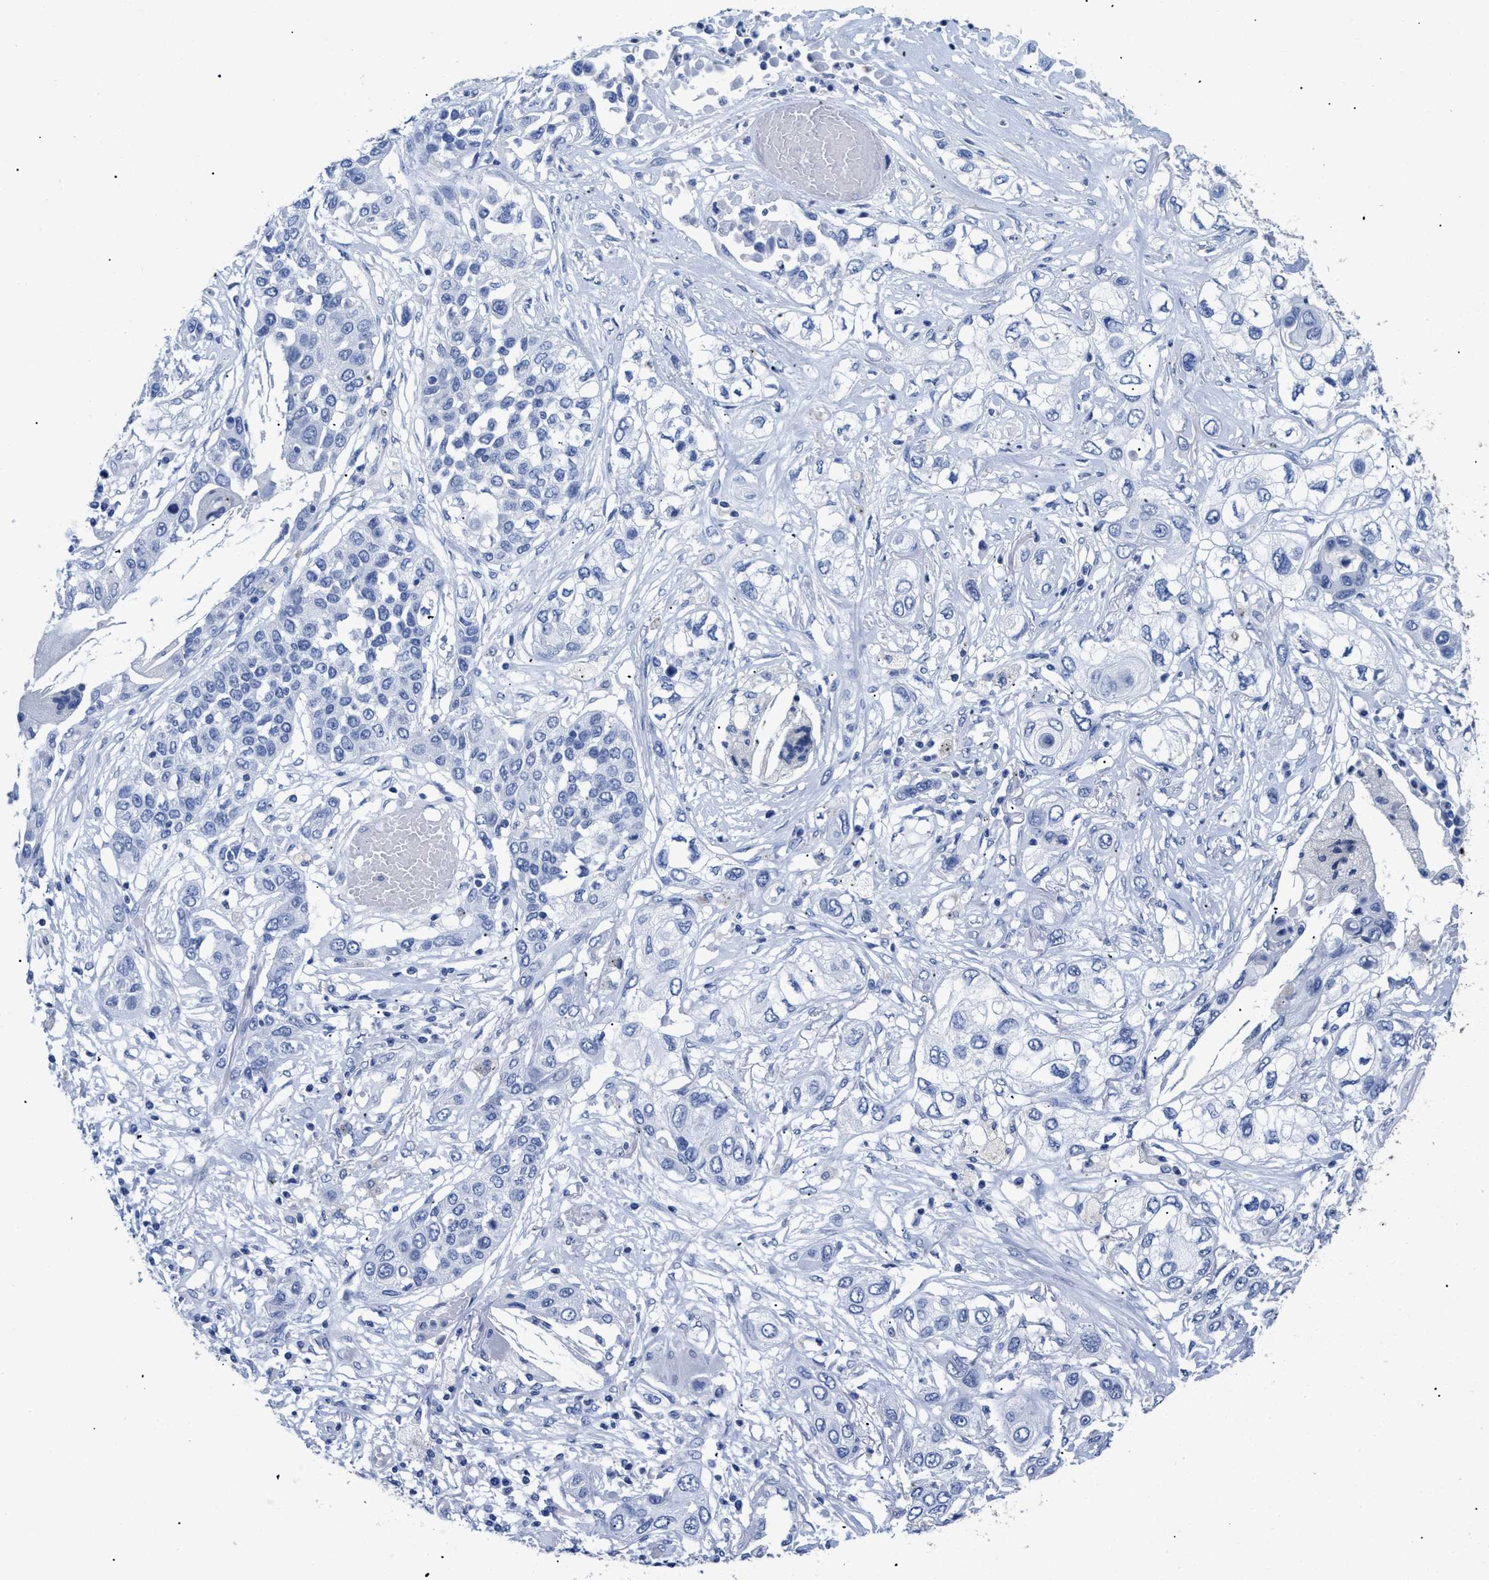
{"staining": {"intensity": "negative", "quantity": "none", "location": "none"}, "tissue": "lung cancer", "cell_type": "Tumor cells", "image_type": "cancer", "snomed": [{"axis": "morphology", "description": "Squamous cell carcinoma, NOS"}, {"axis": "topography", "description": "Lung"}], "caption": "Tumor cells are negative for brown protein staining in lung cancer (squamous cell carcinoma).", "gene": "DLC1", "patient": {"sex": "male", "age": 71}}